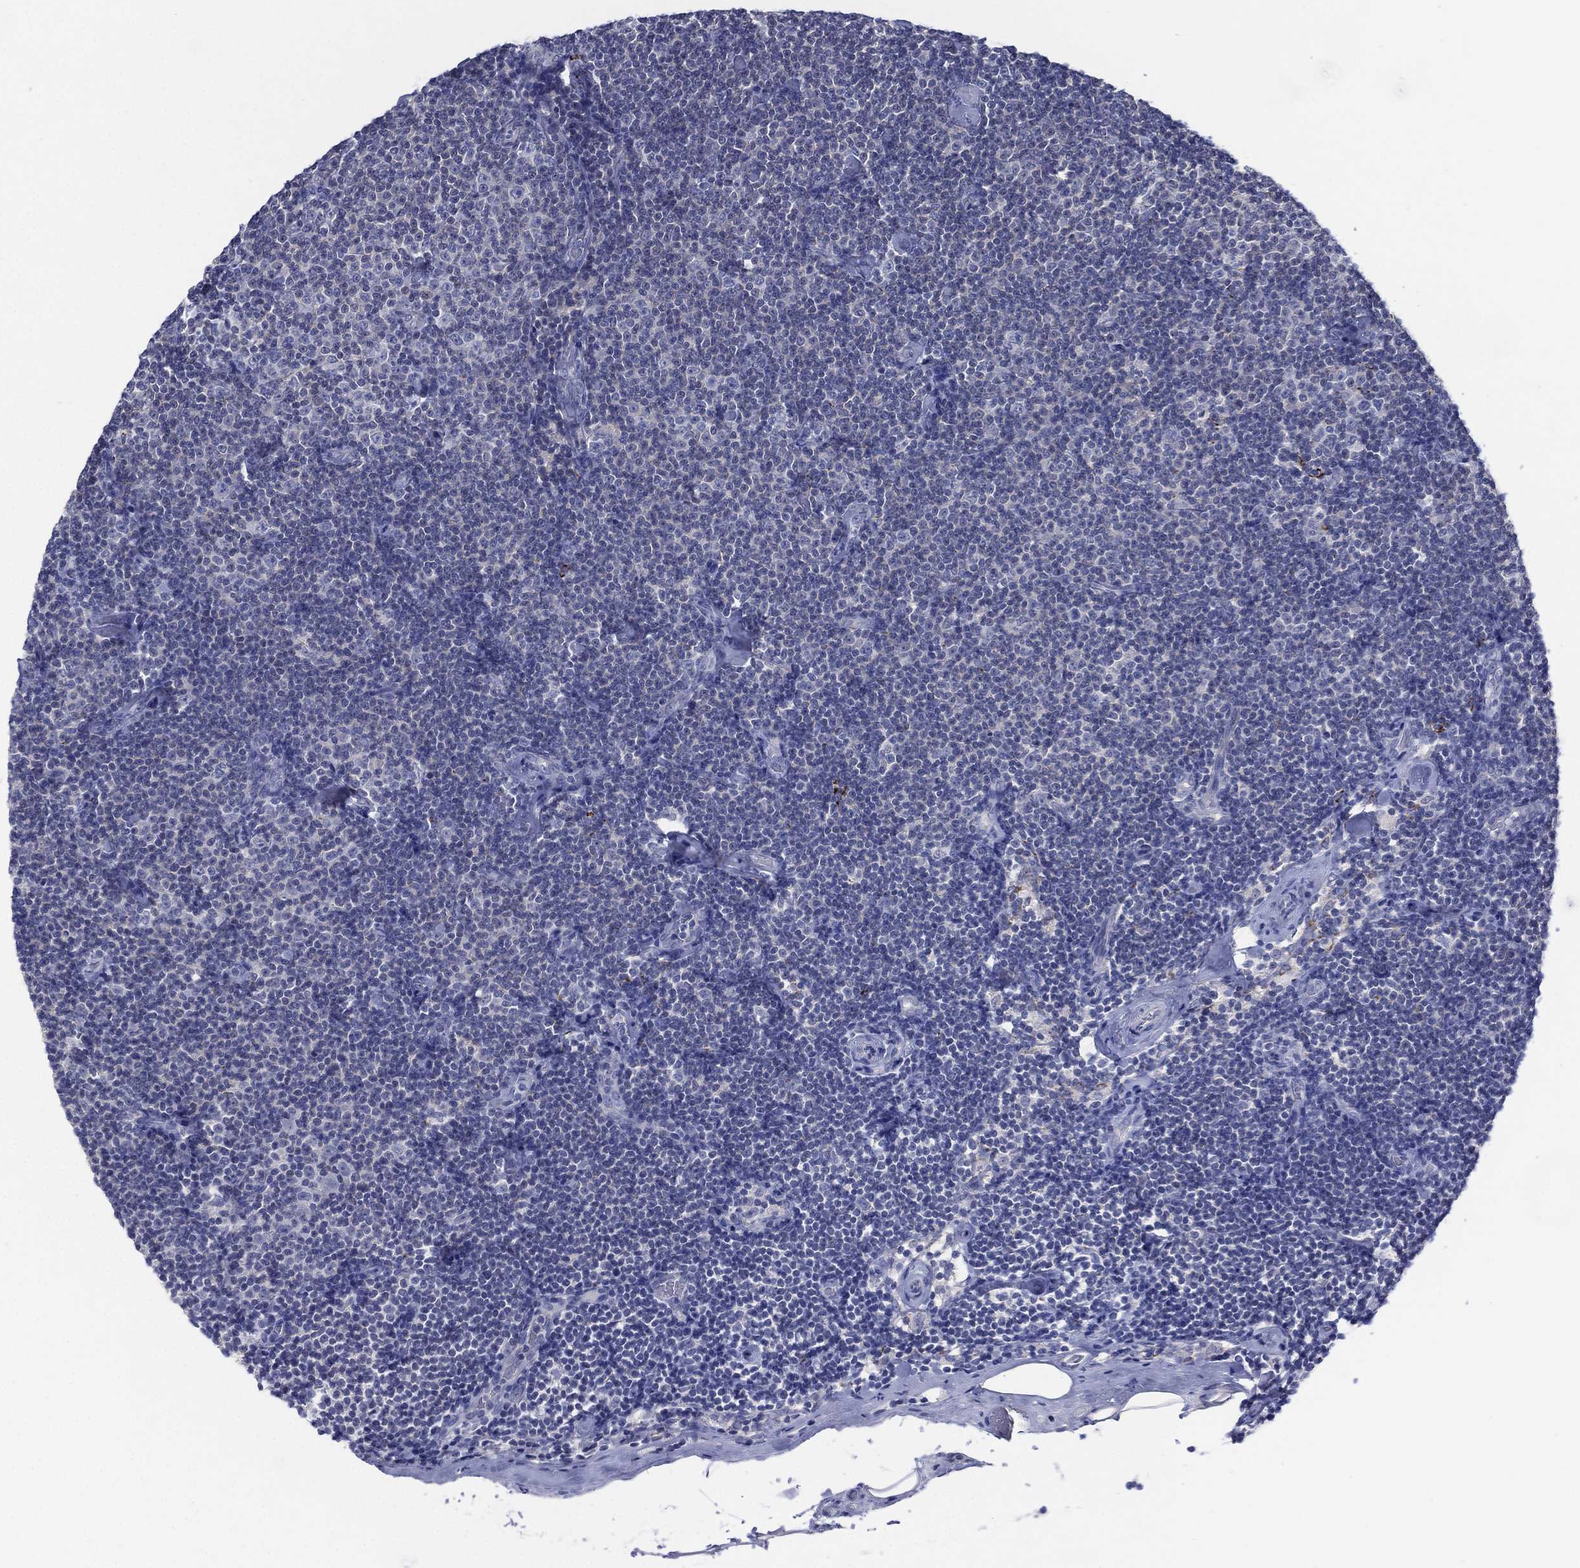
{"staining": {"intensity": "negative", "quantity": "none", "location": "none"}, "tissue": "lymphoma", "cell_type": "Tumor cells", "image_type": "cancer", "snomed": [{"axis": "morphology", "description": "Malignant lymphoma, non-Hodgkin's type, Low grade"}, {"axis": "topography", "description": "Lymph node"}], "caption": "Lymphoma was stained to show a protein in brown. There is no significant staining in tumor cells. Brightfield microscopy of immunohistochemistry stained with DAB (brown) and hematoxylin (blue), captured at high magnification.", "gene": "C5orf46", "patient": {"sex": "male", "age": 81}}